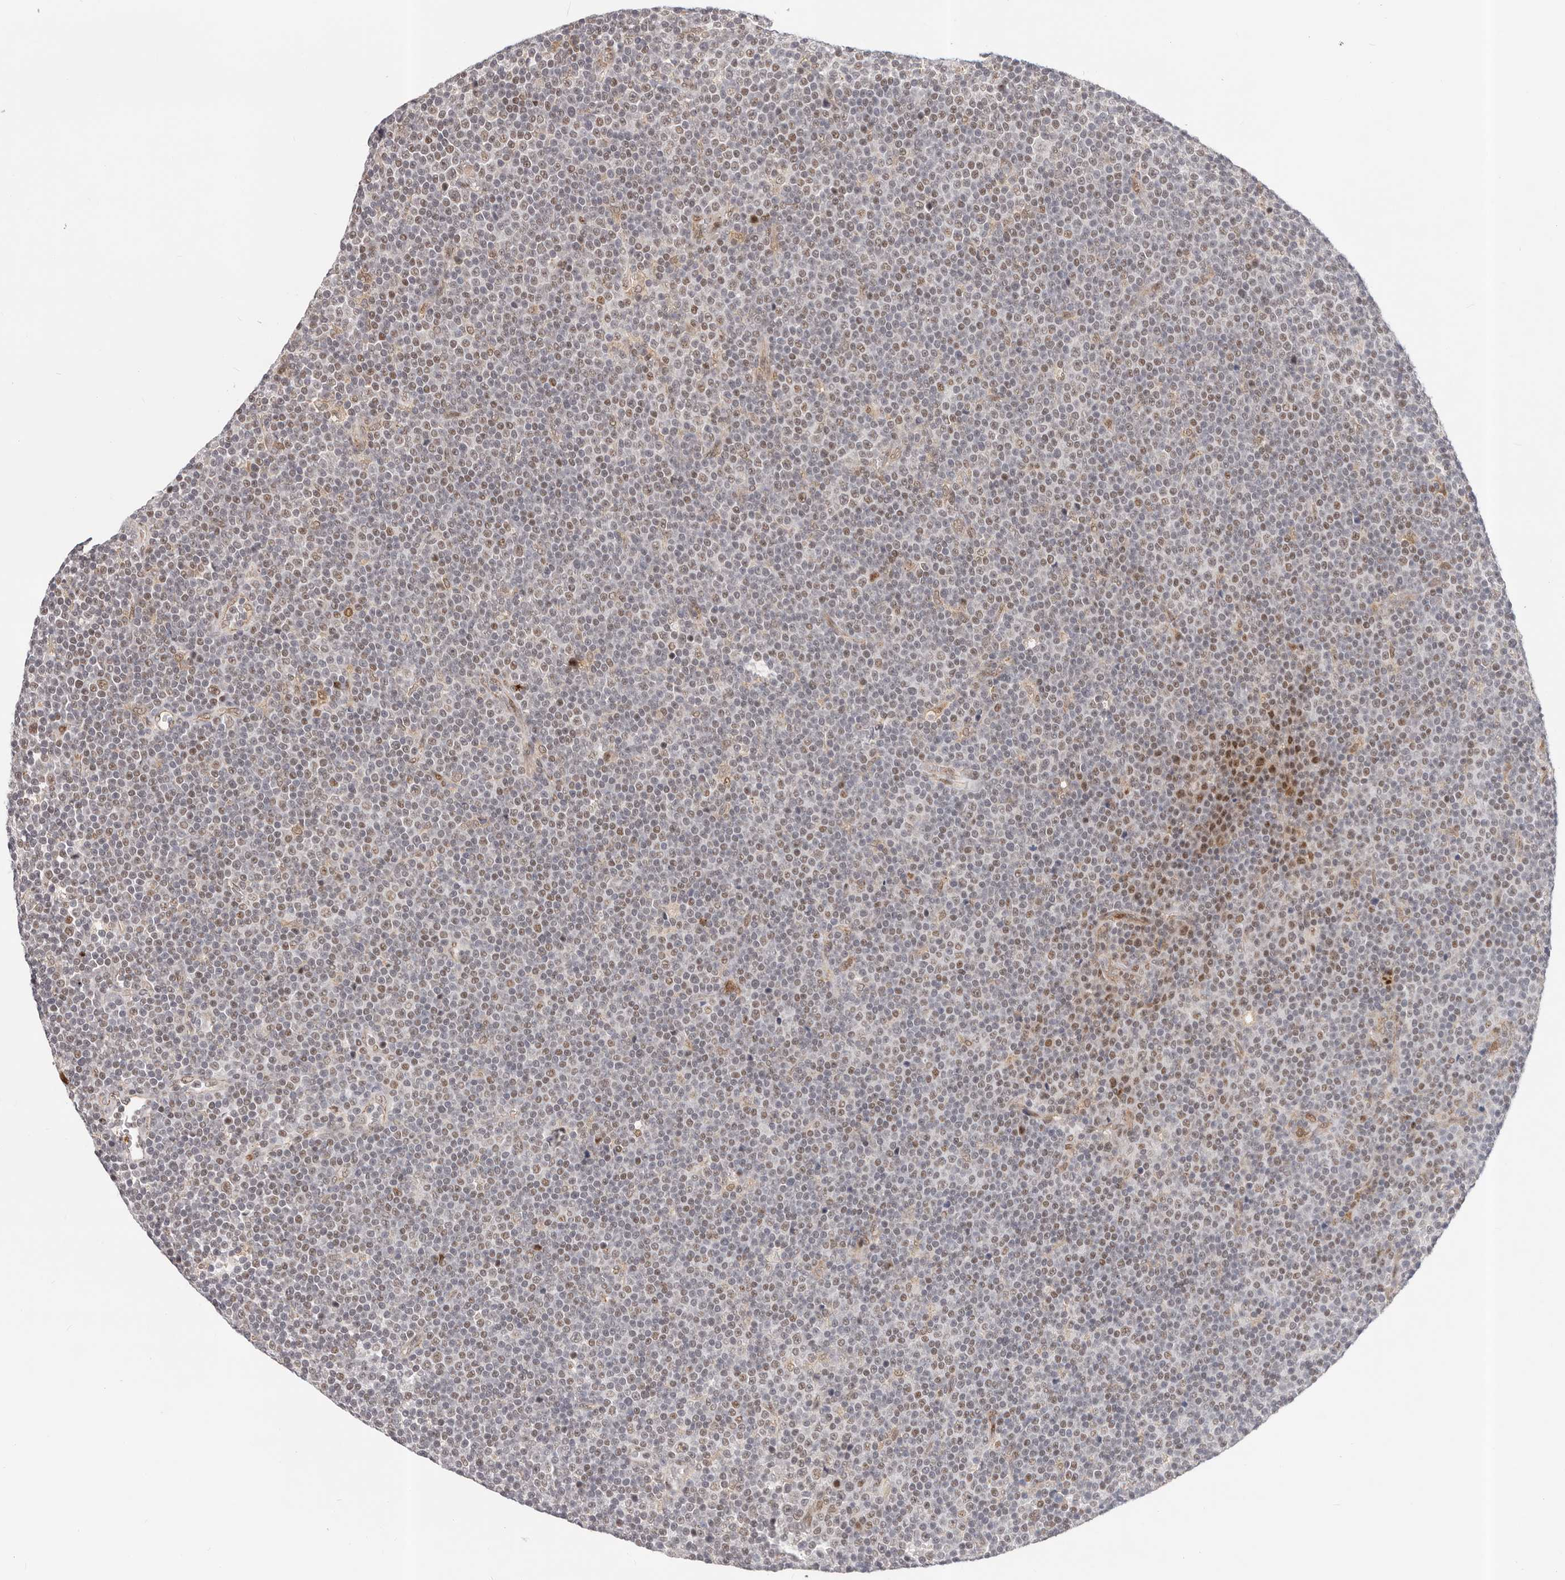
{"staining": {"intensity": "weak", "quantity": "25%-75%", "location": "nuclear"}, "tissue": "lymphoma", "cell_type": "Tumor cells", "image_type": "cancer", "snomed": [{"axis": "morphology", "description": "Malignant lymphoma, non-Hodgkin's type, Low grade"}, {"axis": "topography", "description": "Lymph node"}], "caption": "Protein expression analysis of low-grade malignant lymphoma, non-Hodgkin's type exhibits weak nuclear staining in approximately 25%-75% of tumor cells.", "gene": "AFDN", "patient": {"sex": "female", "age": 67}}